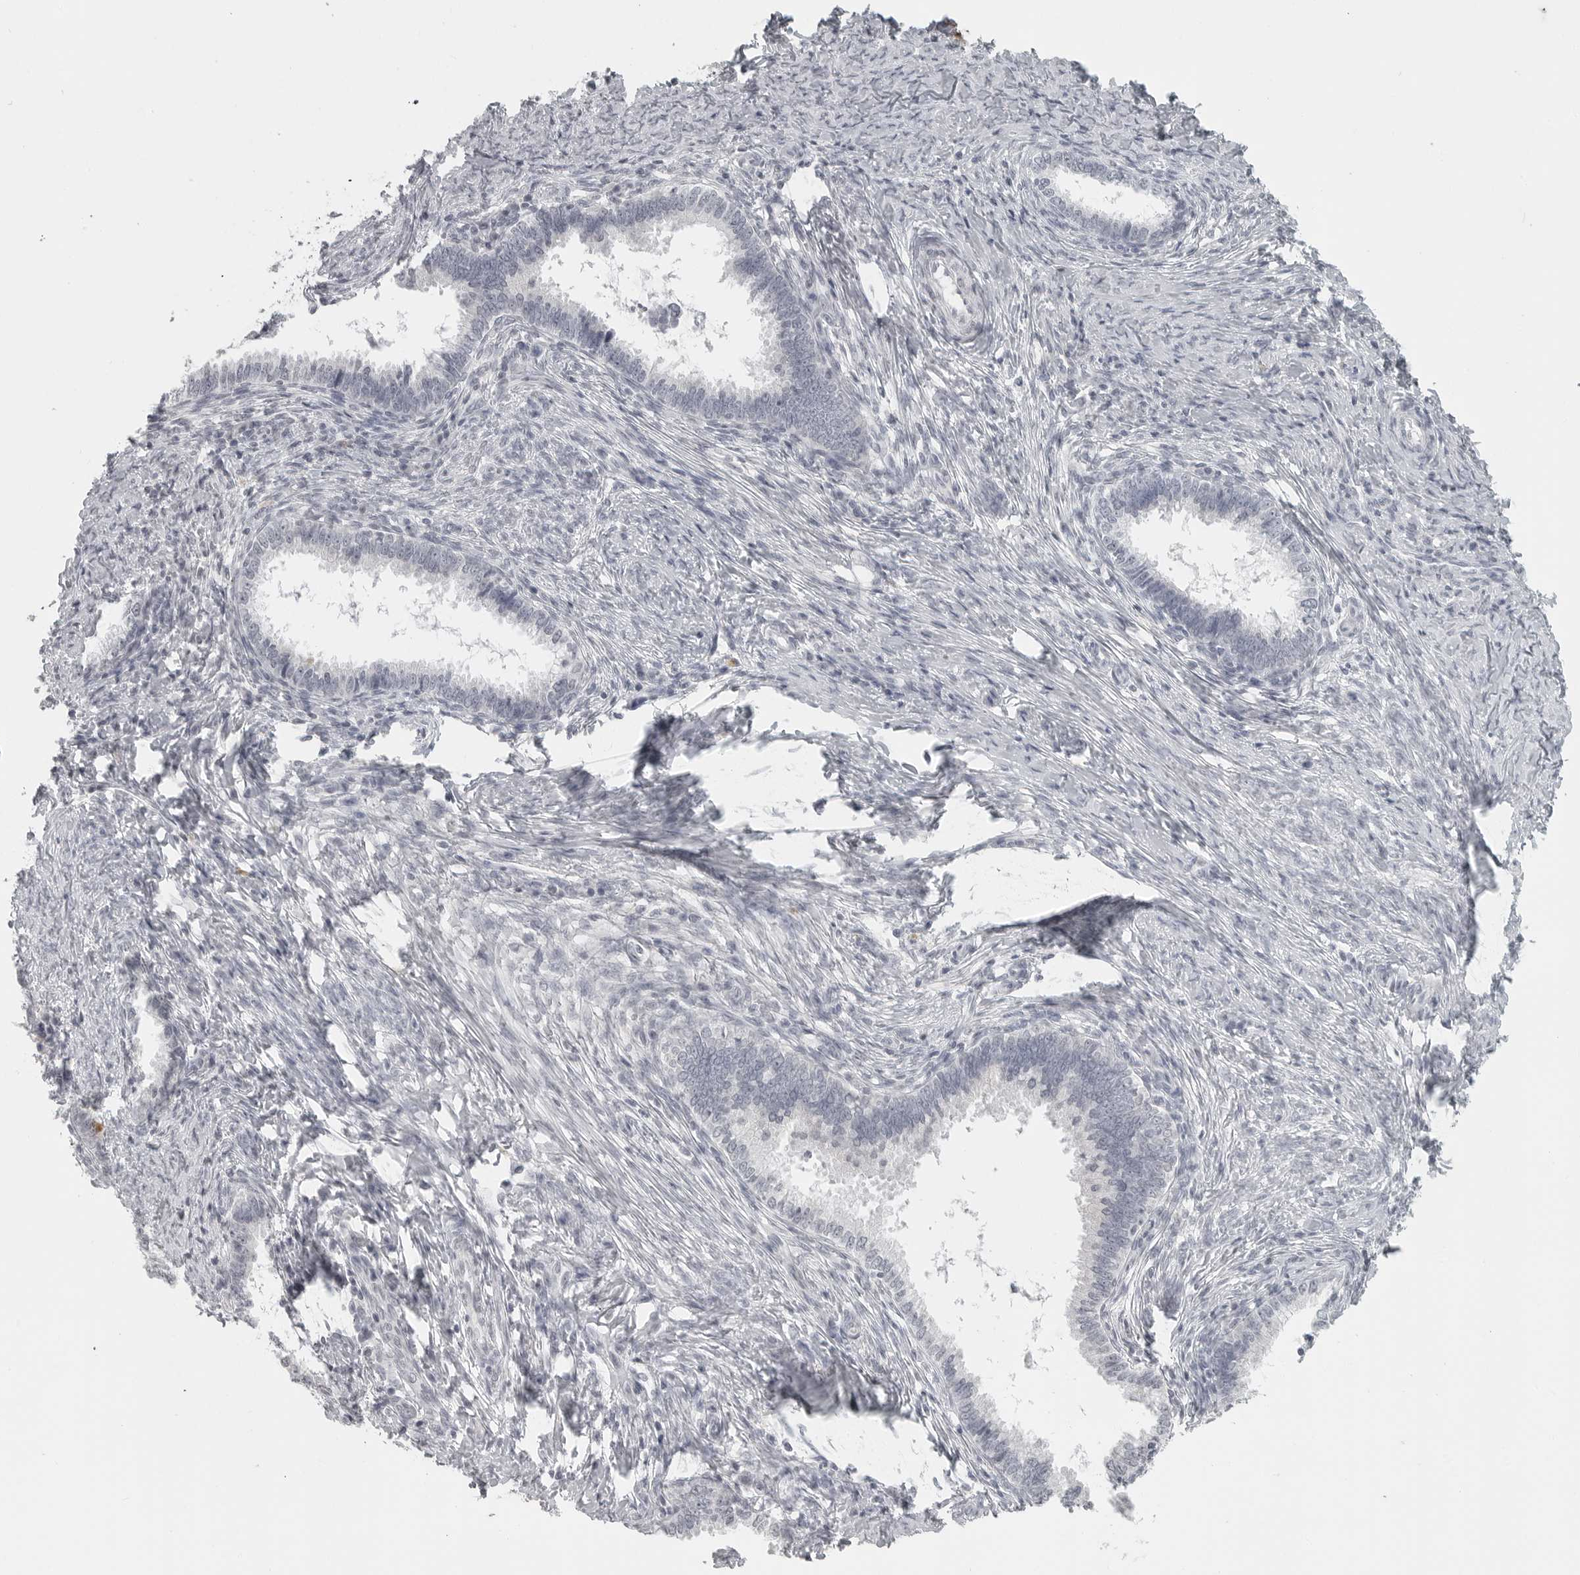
{"staining": {"intensity": "negative", "quantity": "none", "location": "none"}, "tissue": "cervical cancer", "cell_type": "Tumor cells", "image_type": "cancer", "snomed": [{"axis": "morphology", "description": "Adenocarcinoma, NOS"}, {"axis": "topography", "description": "Cervix"}], "caption": "This is an IHC image of cervical cancer (adenocarcinoma). There is no expression in tumor cells.", "gene": "BPIFA1", "patient": {"sex": "female", "age": 36}}